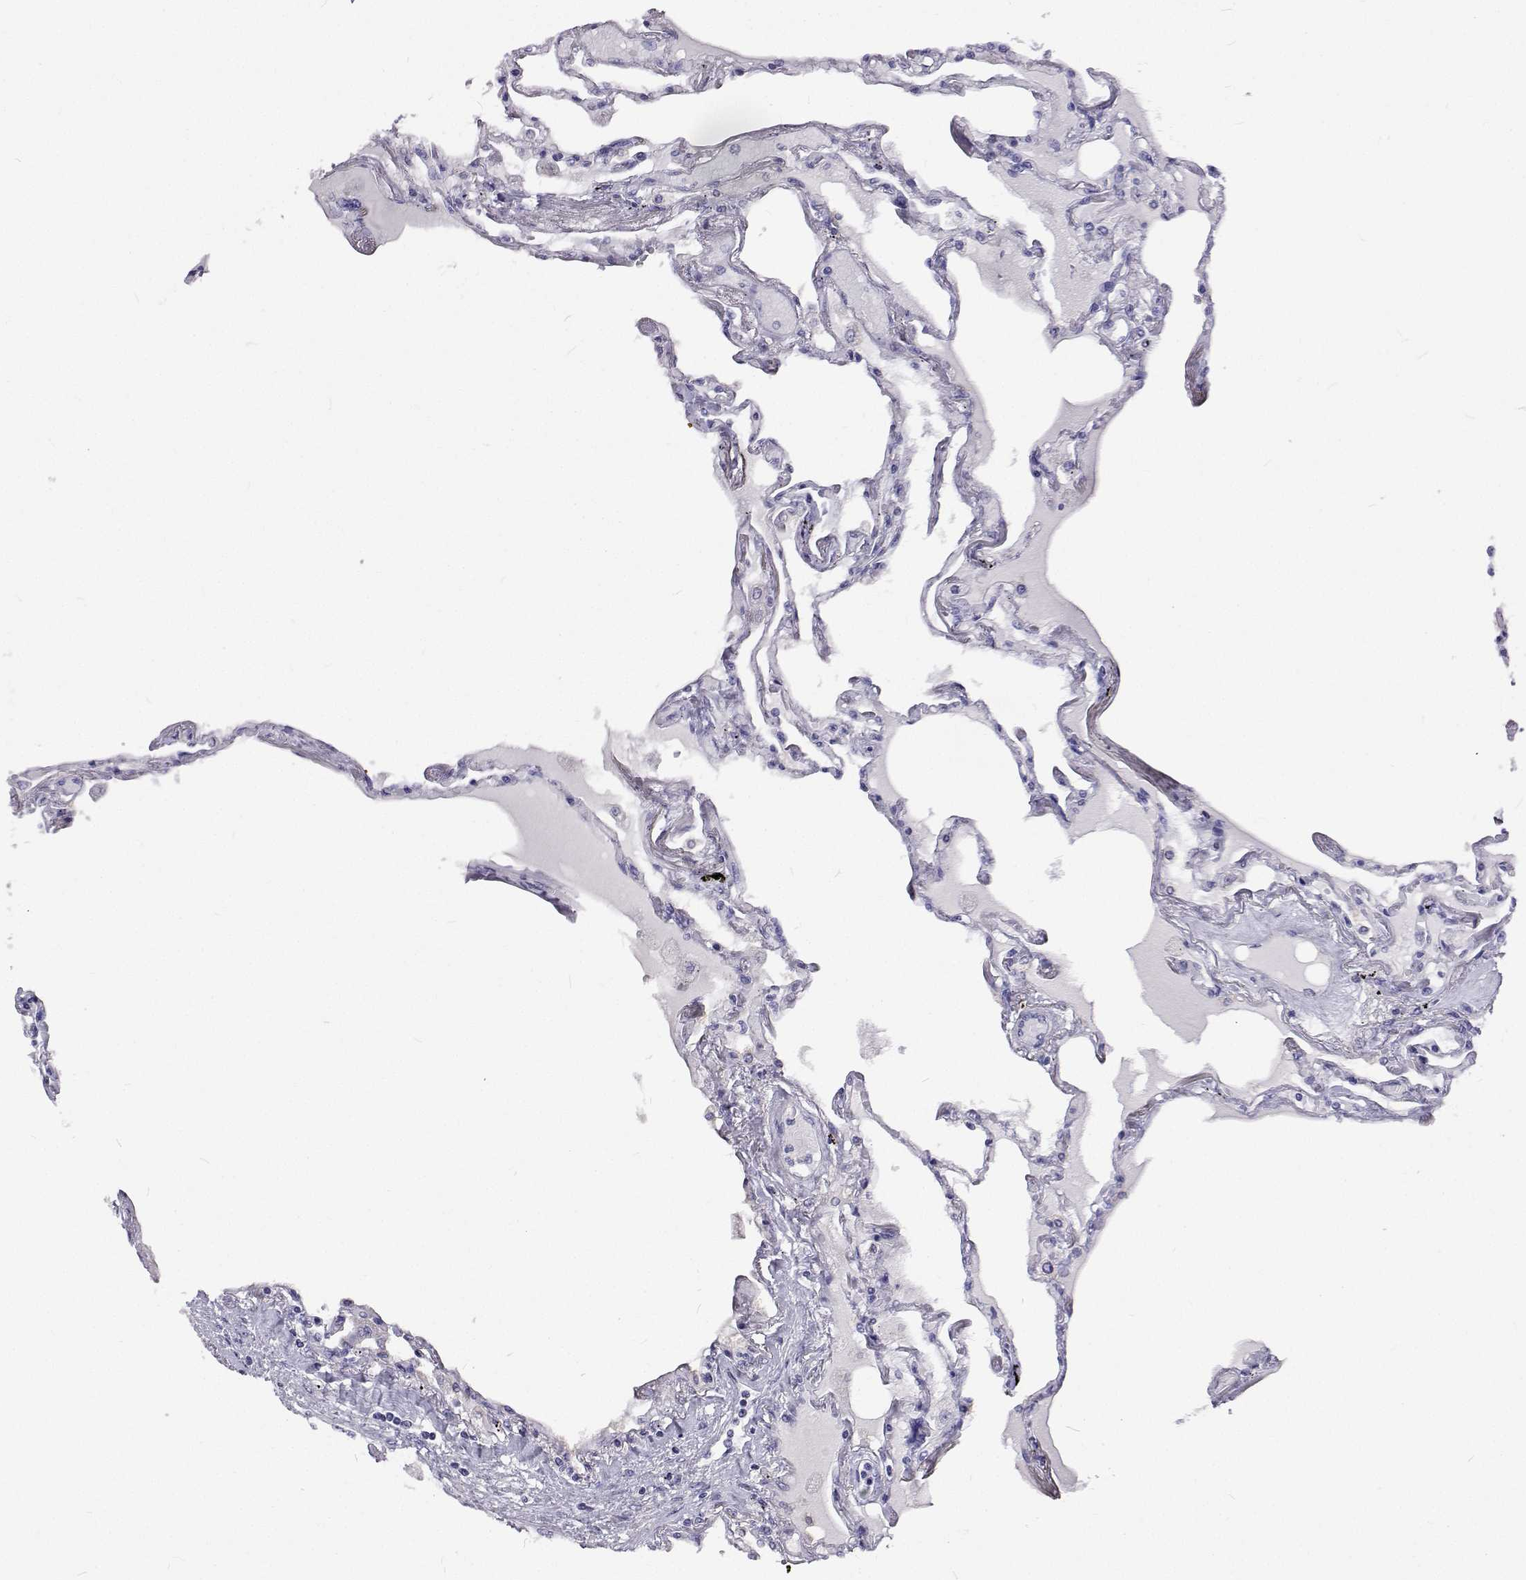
{"staining": {"intensity": "weak", "quantity": "<25%", "location": "cytoplasmic/membranous"}, "tissue": "lung", "cell_type": "Alveolar cells", "image_type": "normal", "snomed": [{"axis": "morphology", "description": "Normal tissue, NOS"}, {"axis": "morphology", "description": "Adenocarcinoma, NOS"}, {"axis": "topography", "description": "Cartilage tissue"}, {"axis": "topography", "description": "Lung"}], "caption": "The histopathology image exhibits no staining of alveolar cells in normal lung.", "gene": "LHFPL7", "patient": {"sex": "female", "age": 67}}